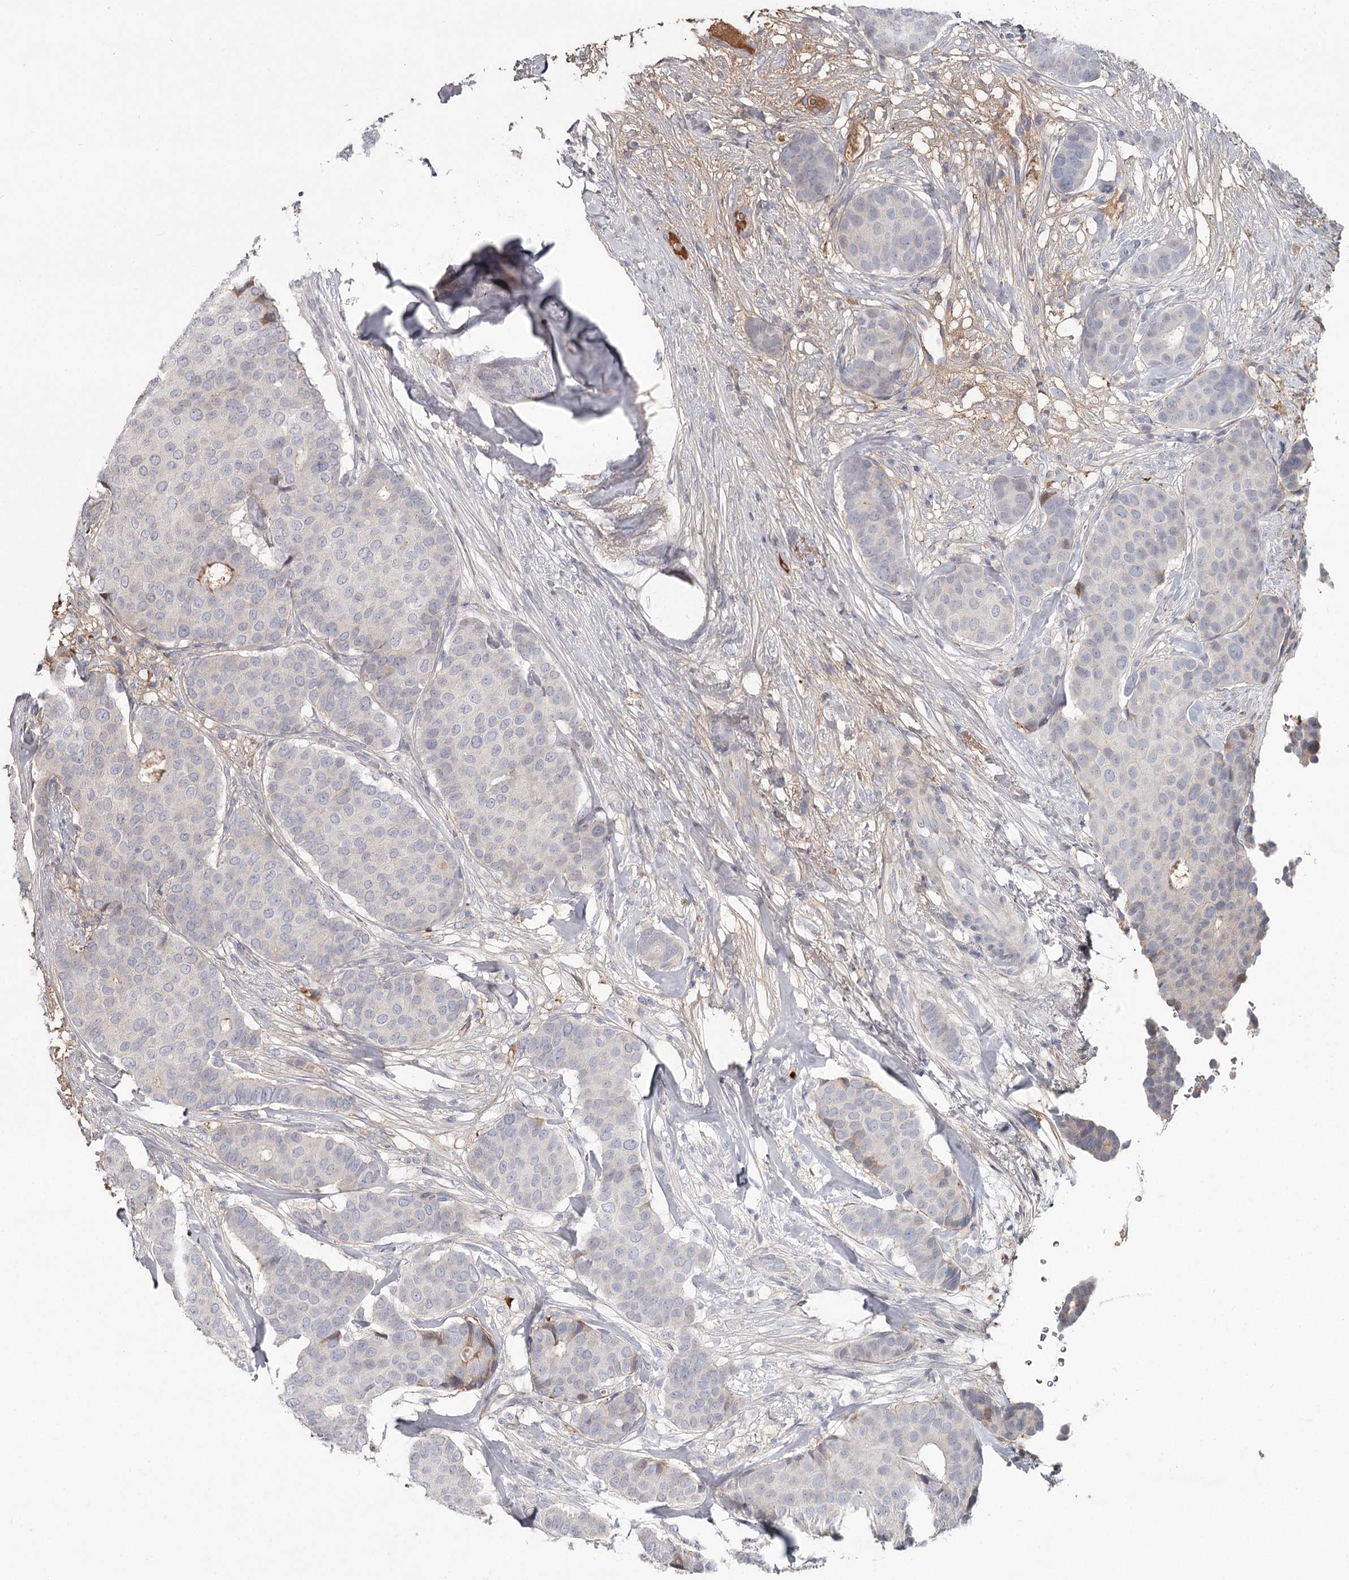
{"staining": {"intensity": "negative", "quantity": "none", "location": "none"}, "tissue": "breast cancer", "cell_type": "Tumor cells", "image_type": "cancer", "snomed": [{"axis": "morphology", "description": "Duct carcinoma"}, {"axis": "topography", "description": "Breast"}], "caption": "The IHC micrograph has no significant staining in tumor cells of breast cancer (infiltrating ductal carcinoma) tissue.", "gene": "DHRS9", "patient": {"sex": "female", "age": 75}}